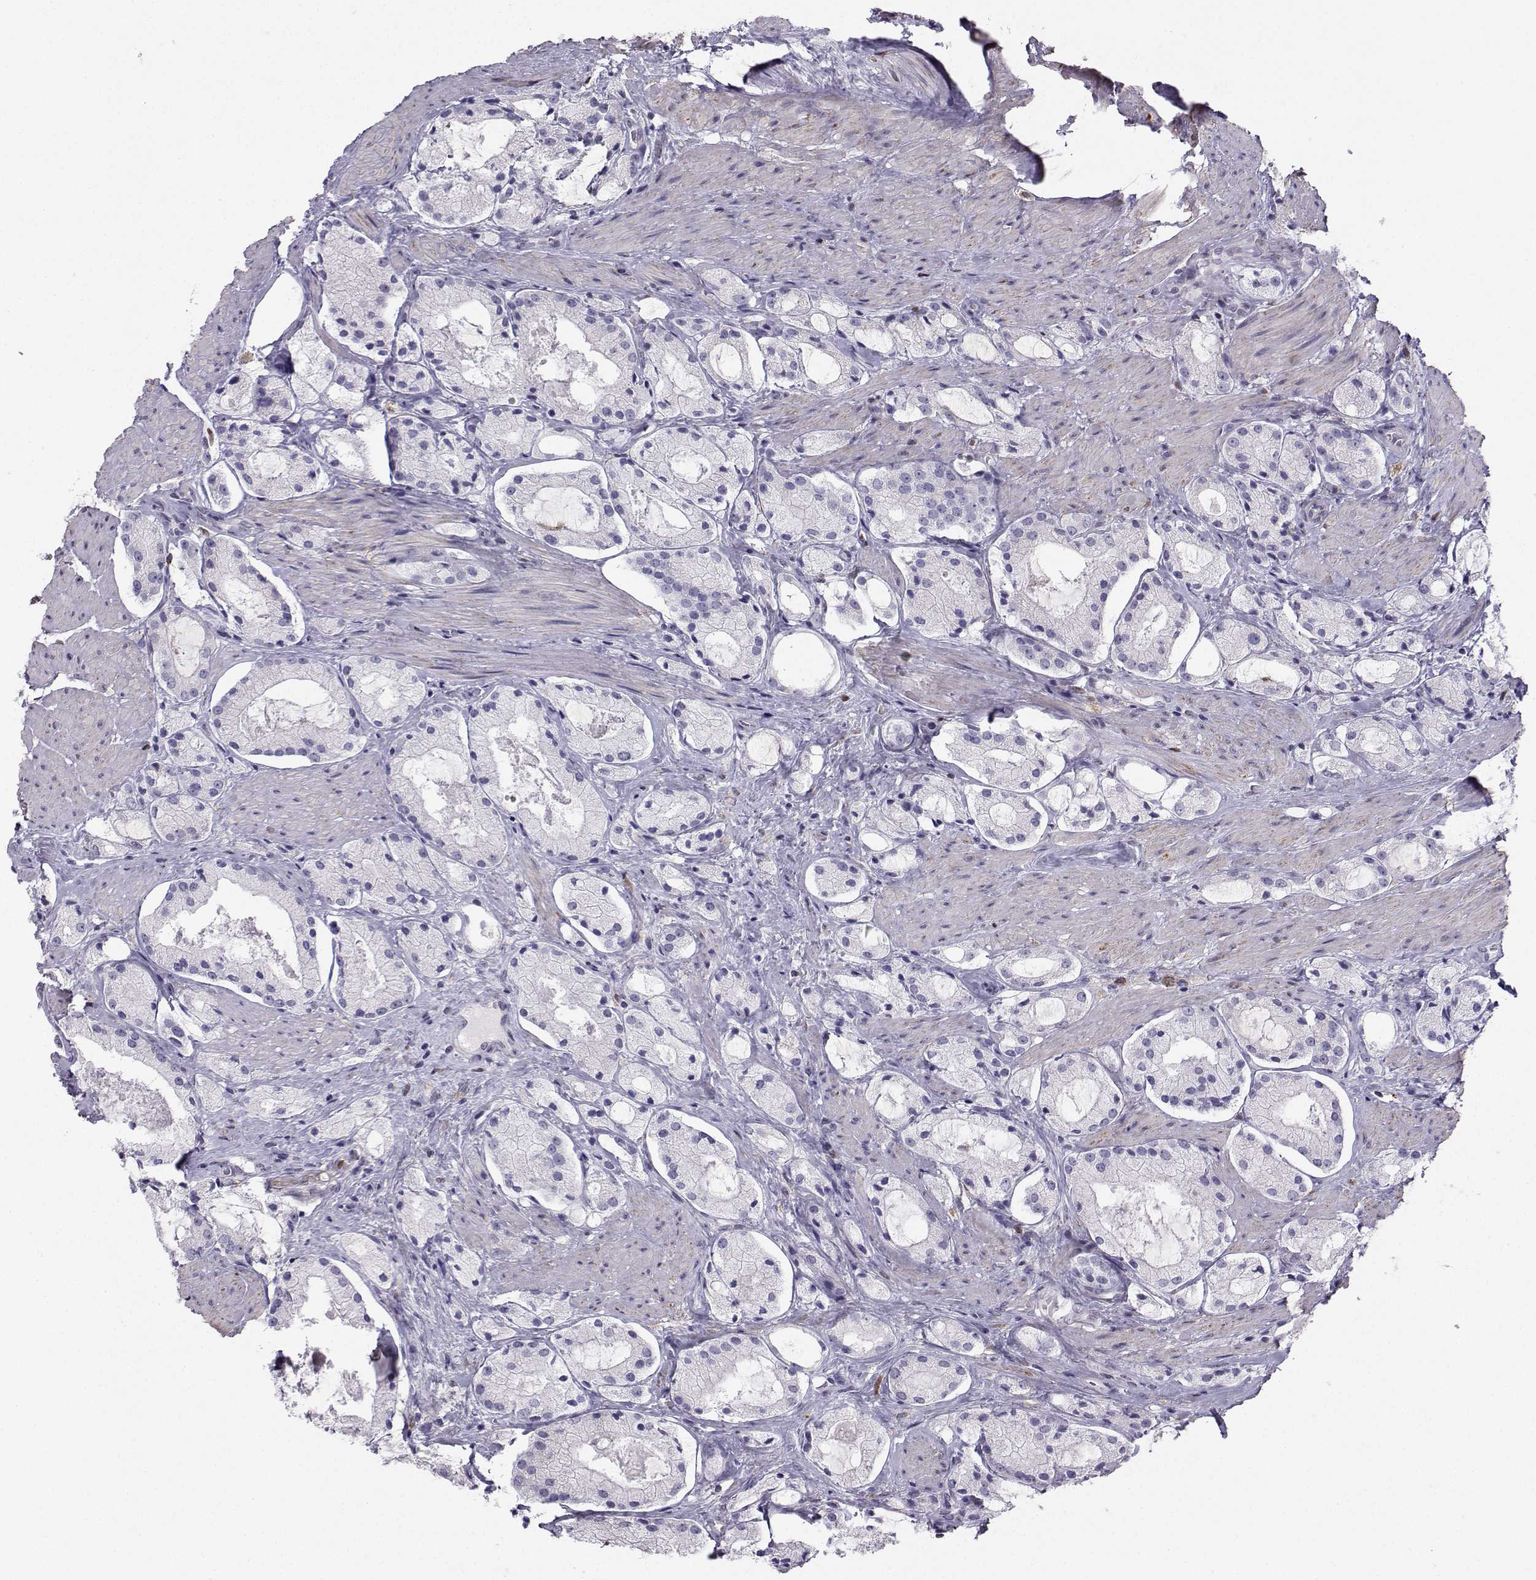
{"staining": {"intensity": "negative", "quantity": "none", "location": "none"}, "tissue": "prostate cancer", "cell_type": "Tumor cells", "image_type": "cancer", "snomed": [{"axis": "morphology", "description": "Adenocarcinoma, NOS"}, {"axis": "morphology", "description": "Adenocarcinoma, High grade"}, {"axis": "topography", "description": "Prostate"}], "caption": "Prostate cancer stained for a protein using immunohistochemistry (IHC) shows no positivity tumor cells.", "gene": "DCLK3", "patient": {"sex": "male", "age": 64}}